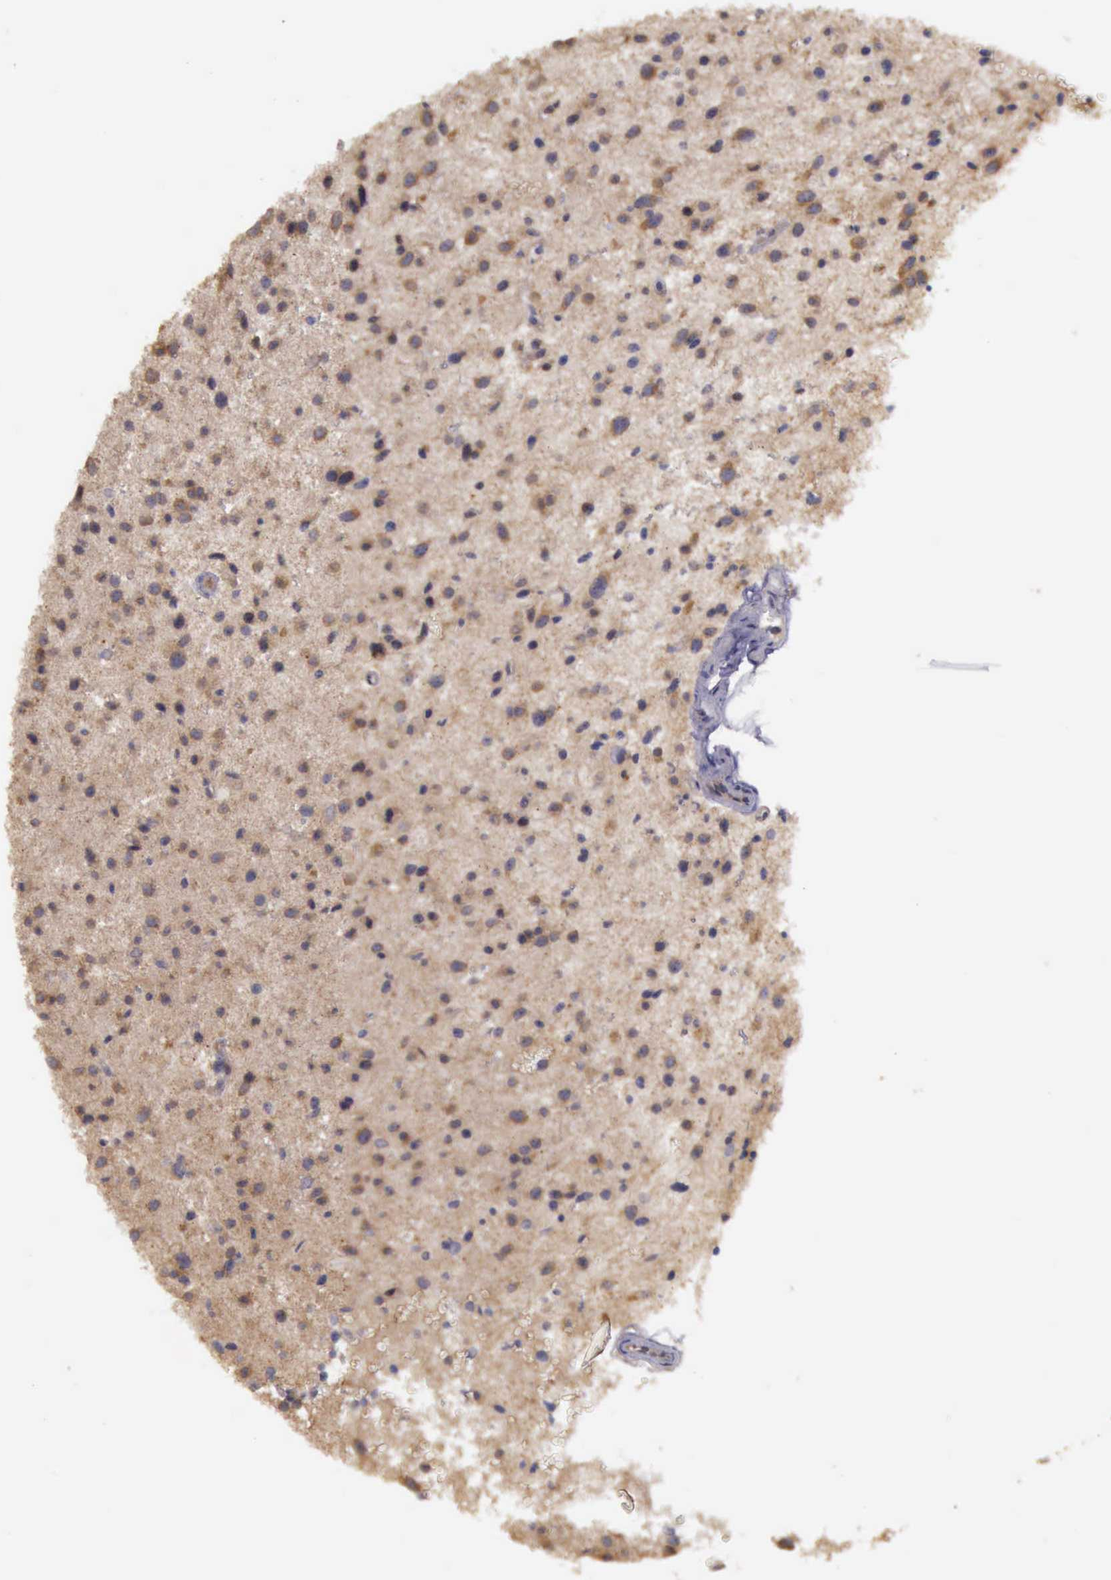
{"staining": {"intensity": "moderate", "quantity": ">75%", "location": "cytoplasmic/membranous"}, "tissue": "glioma", "cell_type": "Tumor cells", "image_type": "cancer", "snomed": [{"axis": "morphology", "description": "Glioma, malignant, Low grade"}, {"axis": "topography", "description": "Brain"}], "caption": "Human glioma stained for a protein (brown) exhibits moderate cytoplasmic/membranous positive positivity in about >75% of tumor cells.", "gene": "EIF5", "patient": {"sex": "female", "age": 46}}